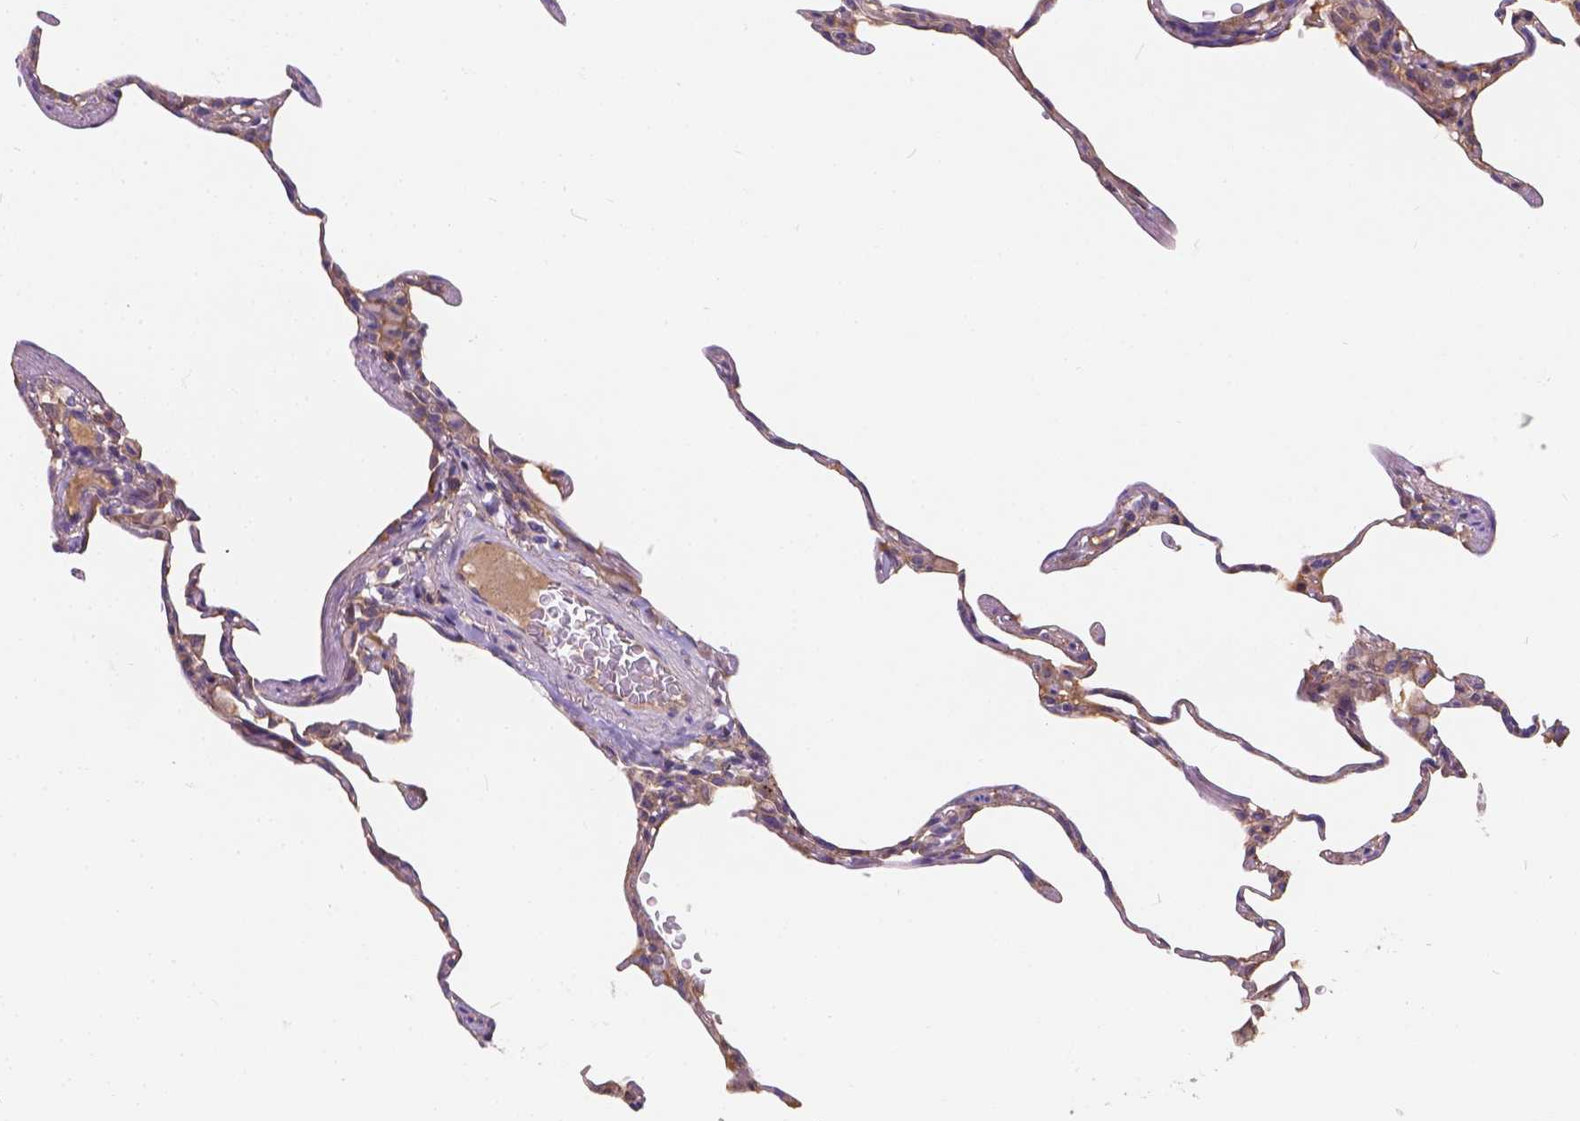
{"staining": {"intensity": "moderate", "quantity": ">75%", "location": "cytoplasmic/membranous"}, "tissue": "lung", "cell_type": "Alveolar cells", "image_type": "normal", "snomed": [{"axis": "morphology", "description": "Normal tissue, NOS"}, {"axis": "topography", "description": "Lung"}], "caption": "A brown stain highlights moderate cytoplasmic/membranous staining of a protein in alveolar cells of benign human lung.", "gene": "CDK10", "patient": {"sex": "female", "age": 57}}